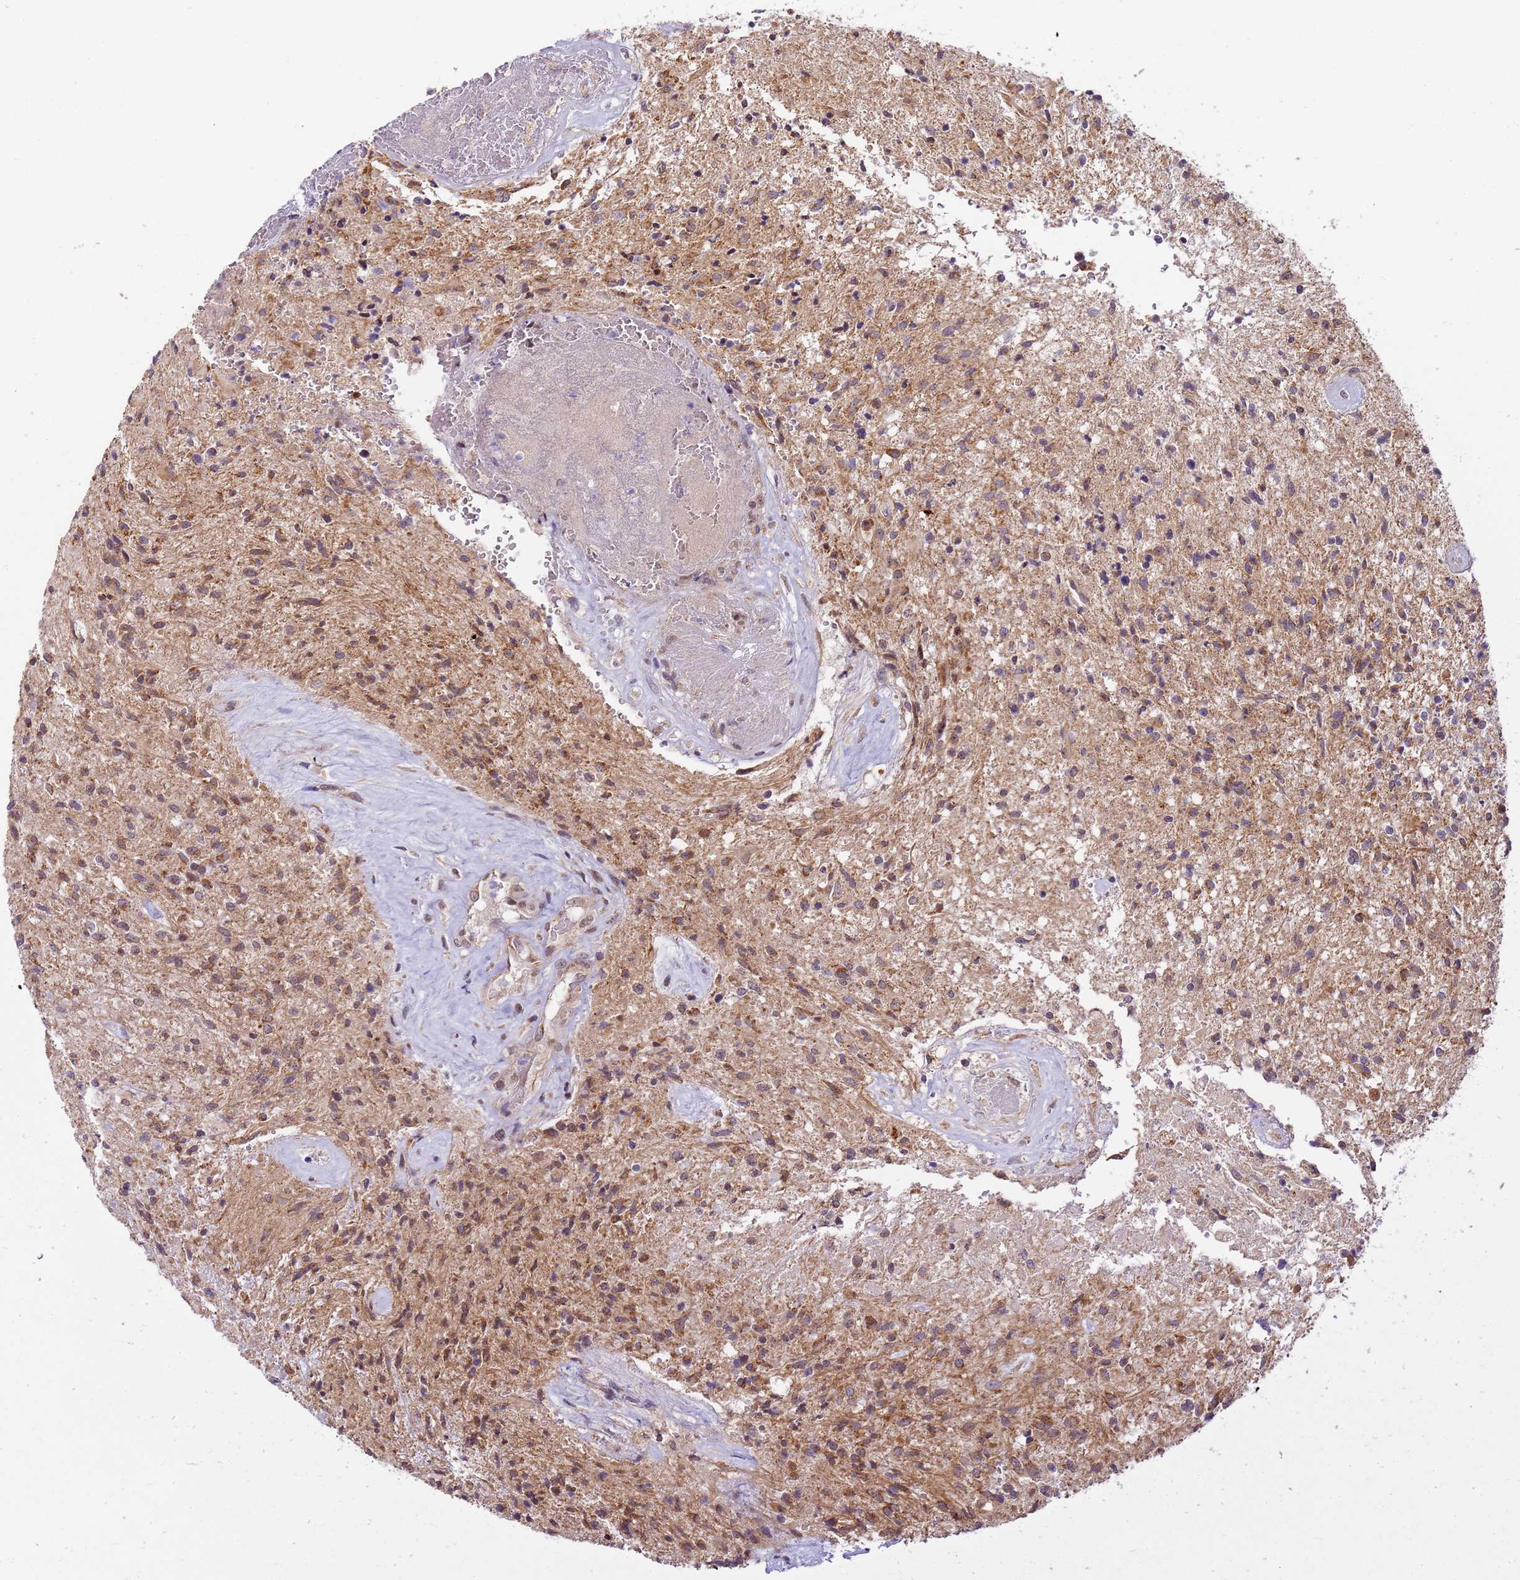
{"staining": {"intensity": "moderate", "quantity": ">75%", "location": "cytoplasmic/membranous"}, "tissue": "glioma", "cell_type": "Tumor cells", "image_type": "cancer", "snomed": [{"axis": "morphology", "description": "Glioma, malignant, High grade"}, {"axis": "topography", "description": "Brain"}], "caption": "Glioma tissue exhibits moderate cytoplasmic/membranous expression in about >75% of tumor cells", "gene": "RAPGEF3", "patient": {"sex": "male", "age": 56}}